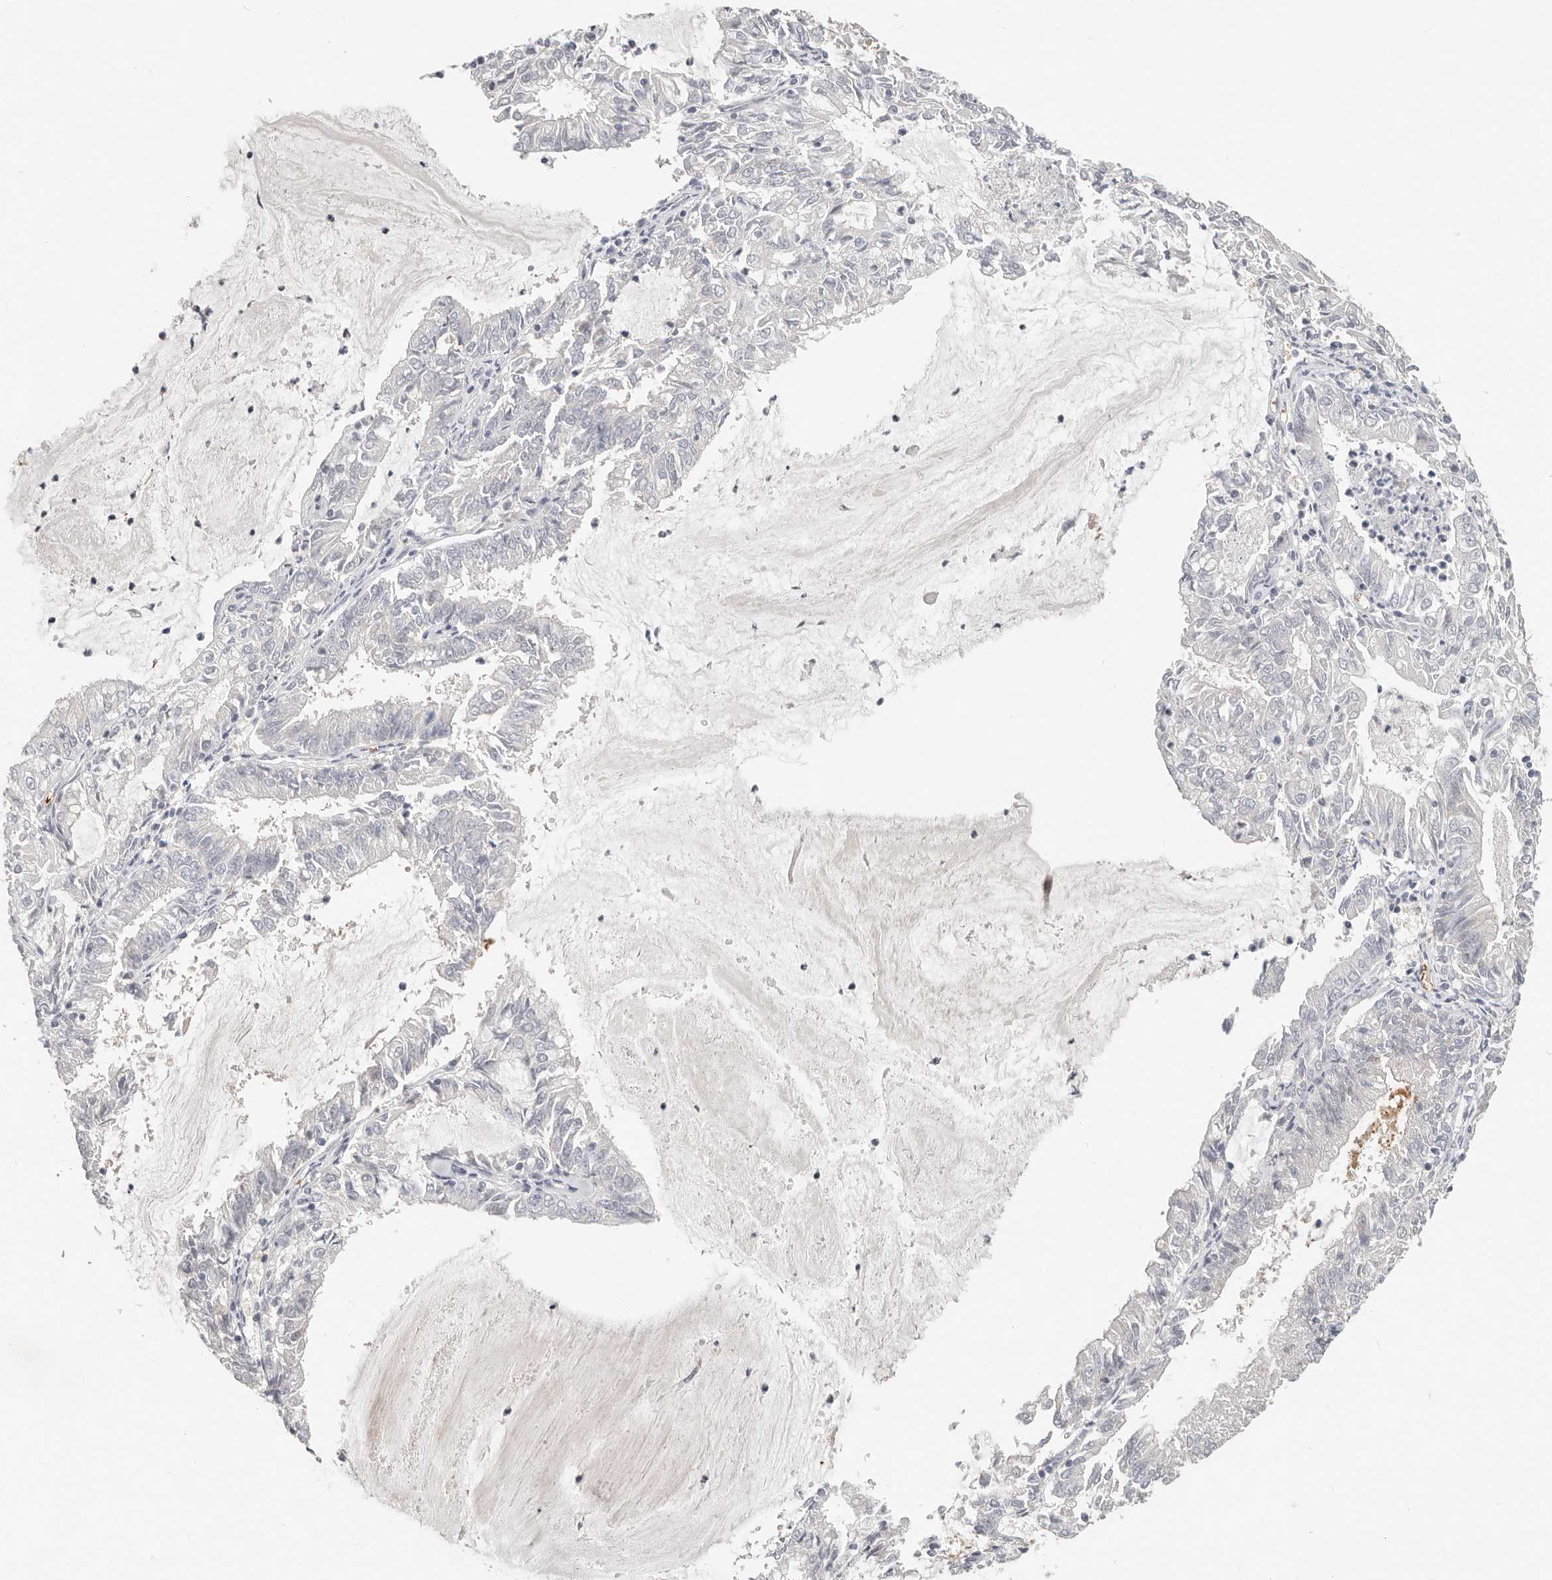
{"staining": {"intensity": "negative", "quantity": "none", "location": "none"}, "tissue": "endometrial cancer", "cell_type": "Tumor cells", "image_type": "cancer", "snomed": [{"axis": "morphology", "description": "Adenocarcinoma, NOS"}, {"axis": "topography", "description": "Endometrium"}], "caption": "Immunohistochemistry (IHC) image of neoplastic tissue: human endometrial cancer (adenocarcinoma) stained with DAB (3,3'-diaminobenzidine) displays no significant protein staining in tumor cells.", "gene": "TMEM63B", "patient": {"sex": "female", "age": 57}}